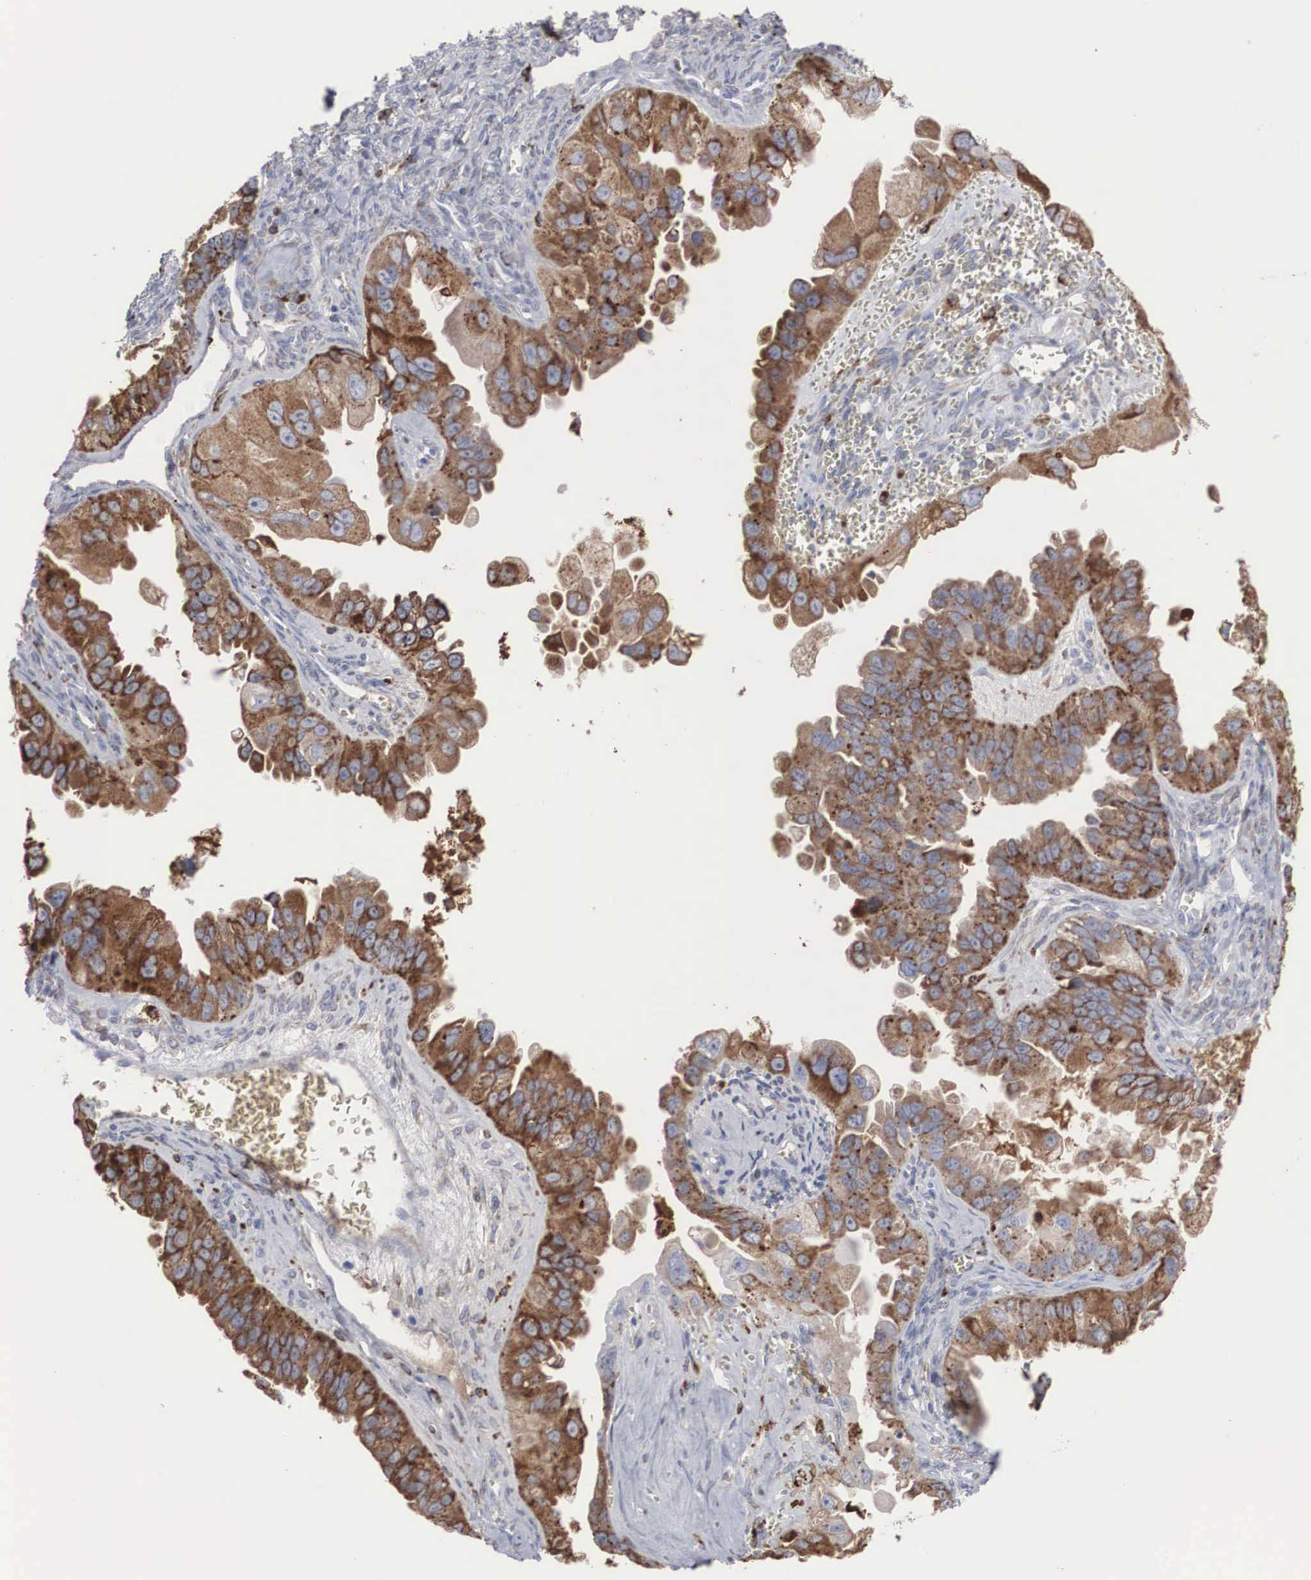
{"staining": {"intensity": "moderate", "quantity": ">75%", "location": "cytoplasmic/membranous"}, "tissue": "ovarian cancer", "cell_type": "Tumor cells", "image_type": "cancer", "snomed": [{"axis": "morphology", "description": "Carcinoma, endometroid"}, {"axis": "topography", "description": "Ovary"}], "caption": "The micrograph shows immunohistochemical staining of ovarian endometroid carcinoma. There is moderate cytoplasmic/membranous expression is appreciated in about >75% of tumor cells.", "gene": "LGALS3BP", "patient": {"sex": "female", "age": 85}}